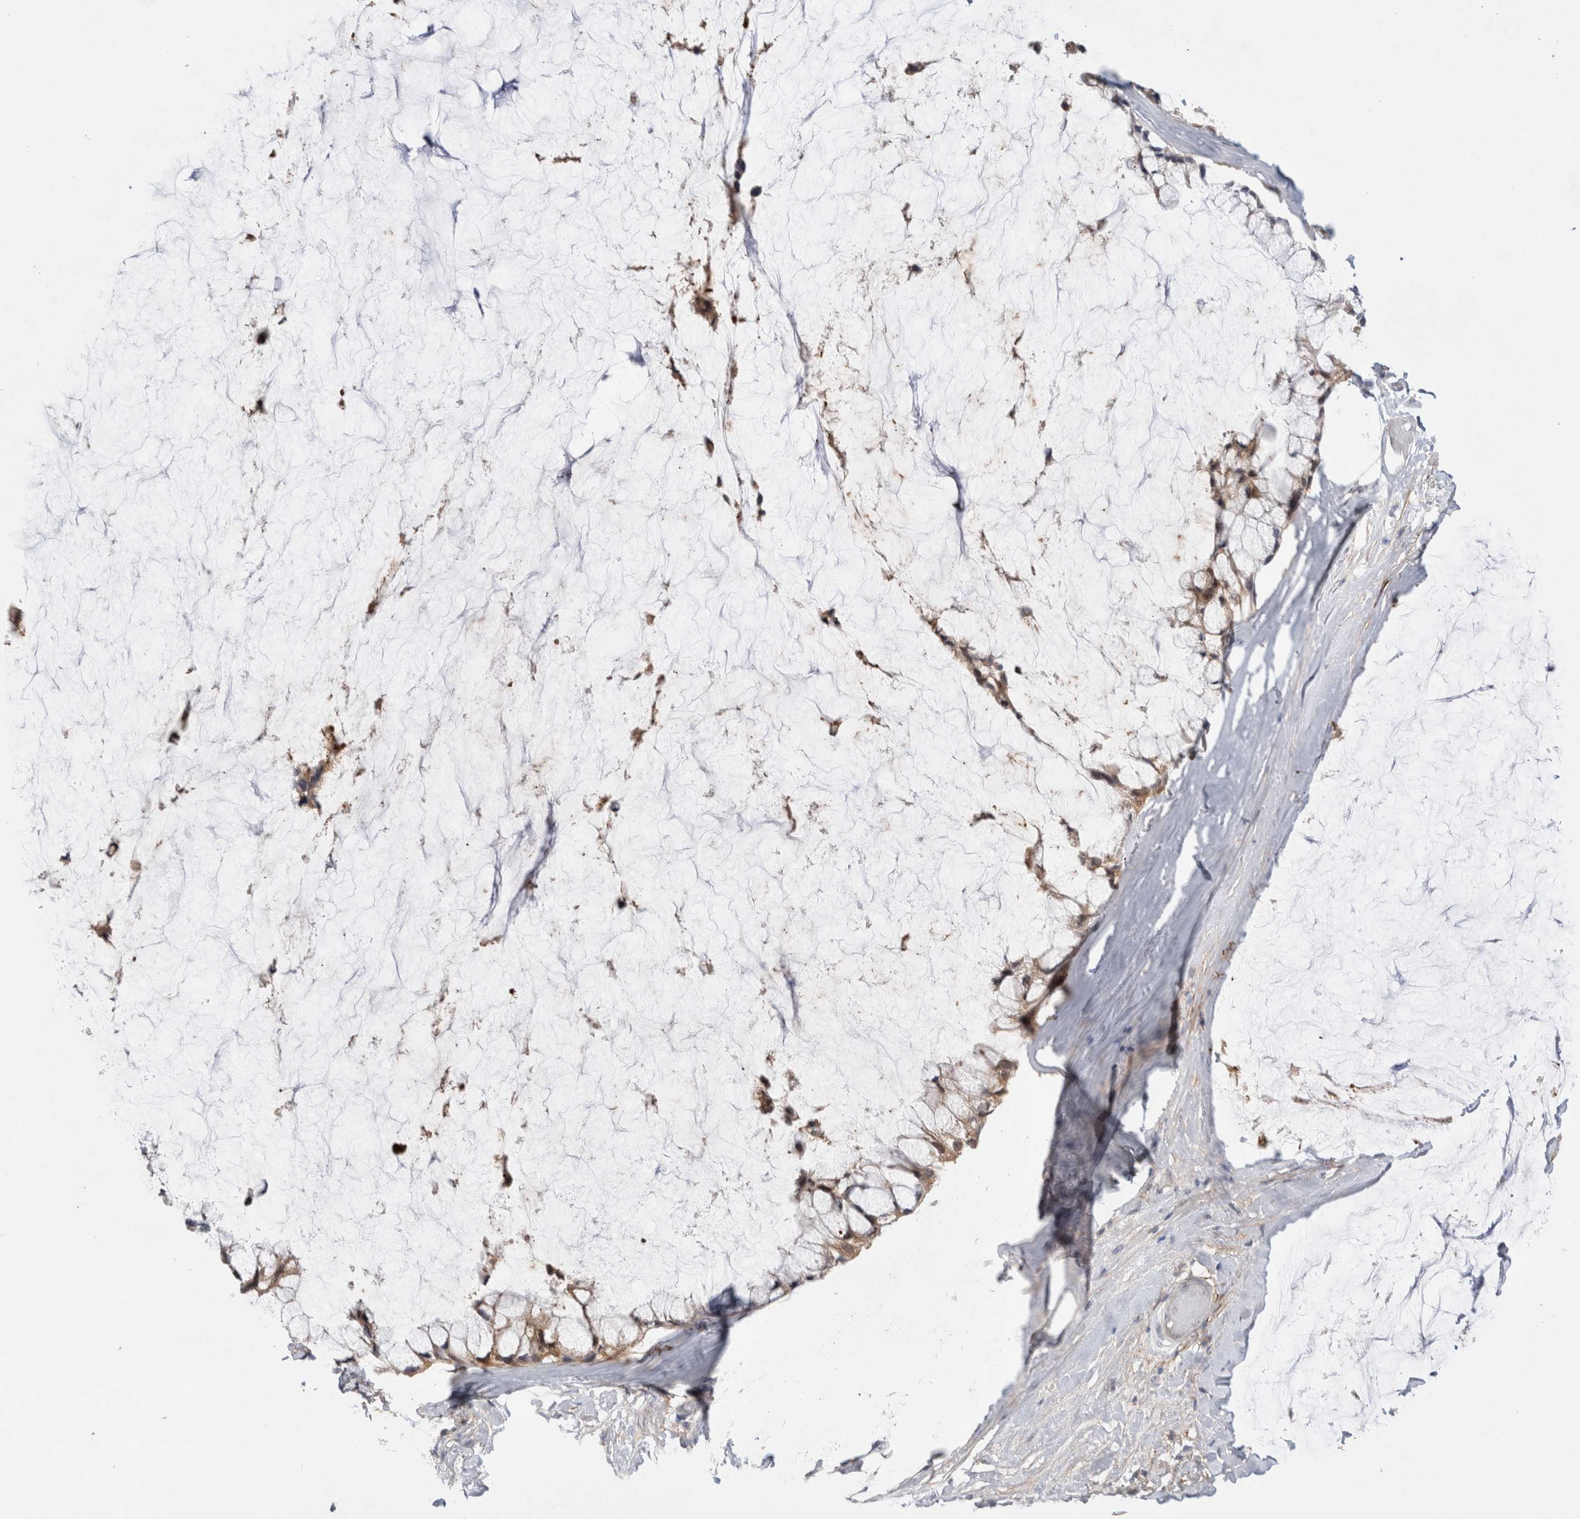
{"staining": {"intensity": "weak", "quantity": ">75%", "location": "cytoplasmic/membranous"}, "tissue": "ovarian cancer", "cell_type": "Tumor cells", "image_type": "cancer", "snomed": [{"axis": "morphology", "description": "Cystadenocarcinoma, mucinous, NOS"}, {"axis": "topography", "description": "Ovary"}], "caption": "This histopathology image demonstrates immunohistochemistry (IHC) staining of human ovarian mucinous cystadenocarcinoma, with low weak cytoplasmic/membranous staining in about >75% of tumor cells.", "gene": "GSDMB", "patient": {"sex": "female", "age": 39}}